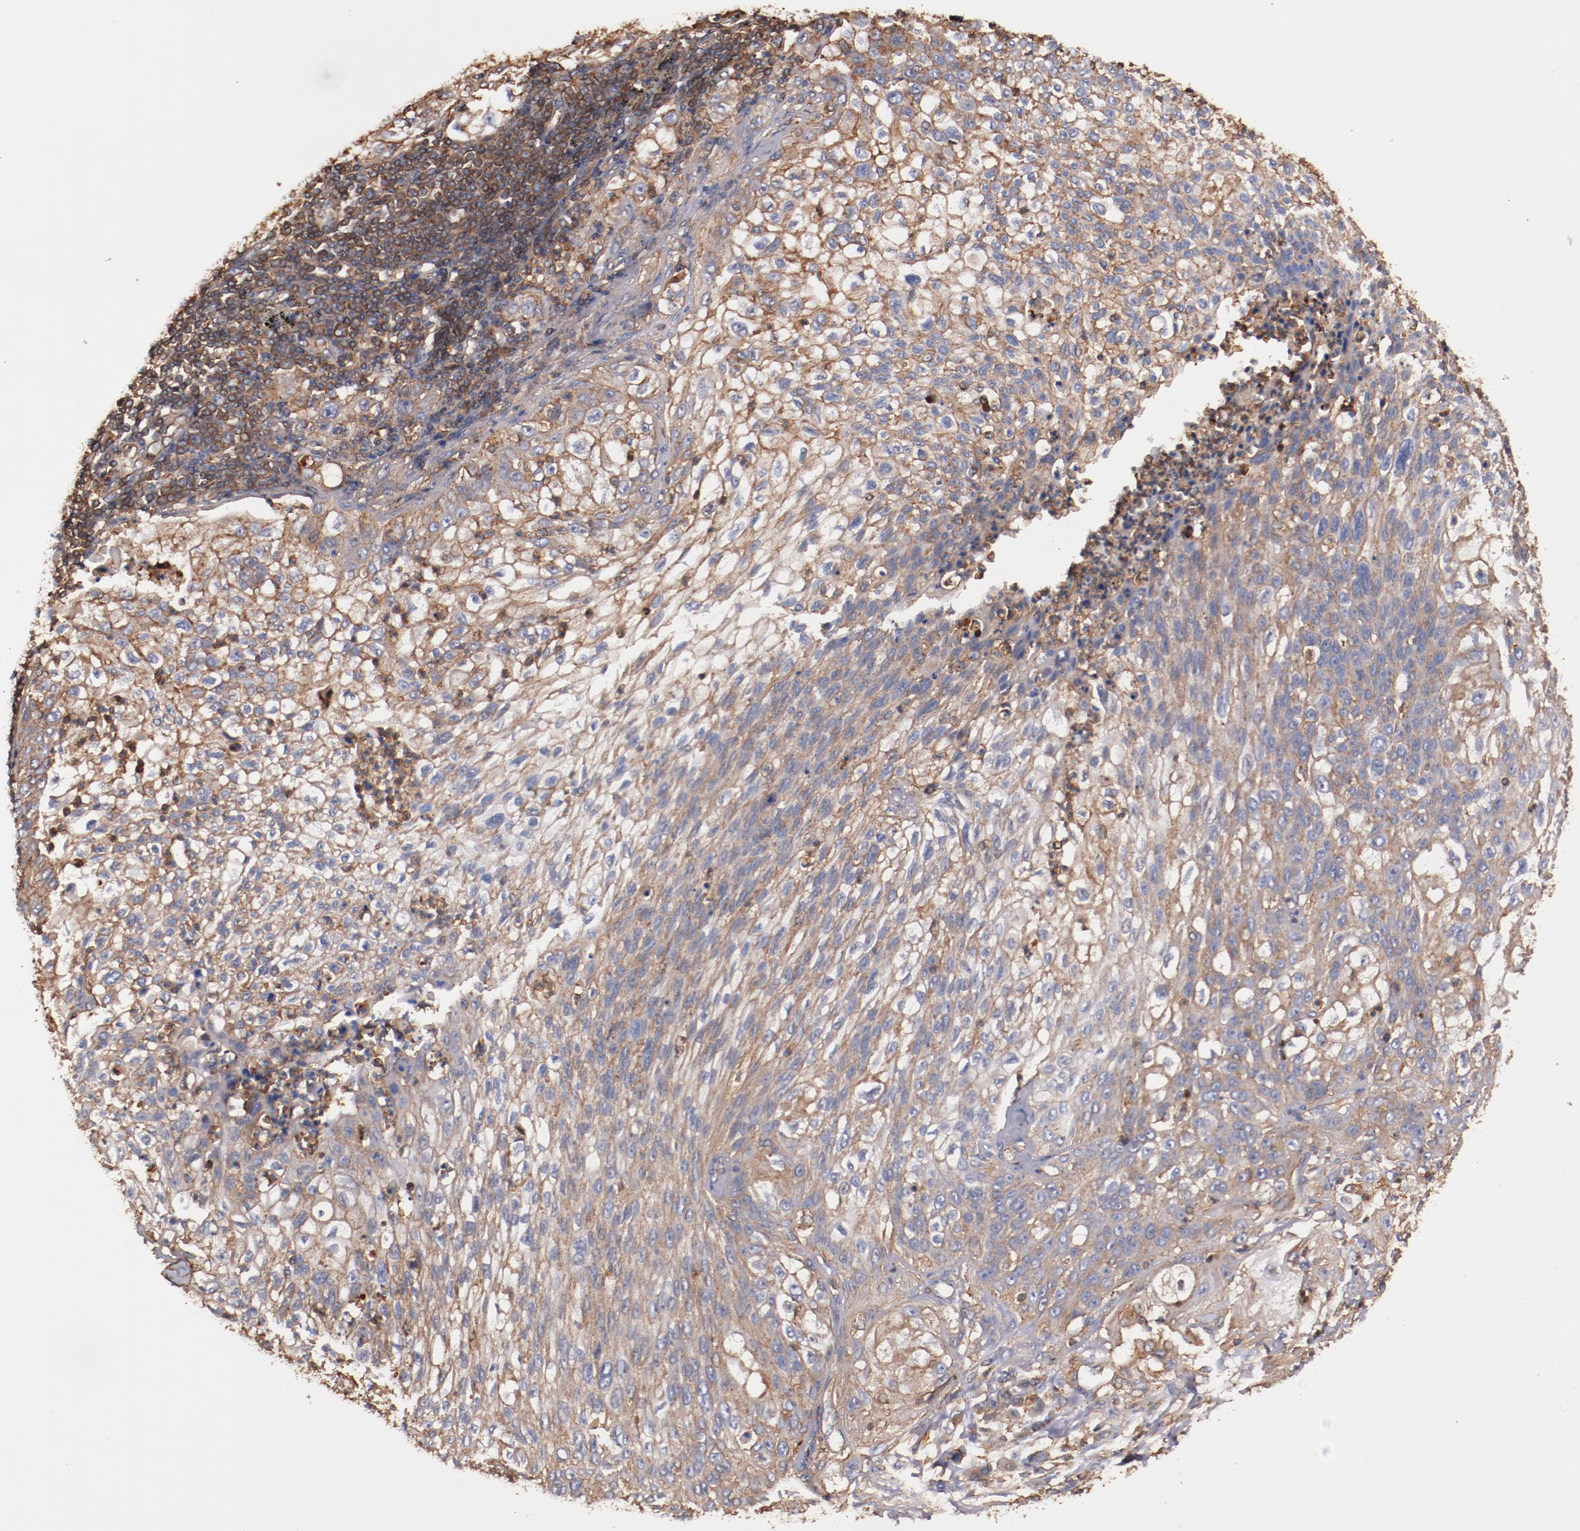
{"staining": {"intensity": "weak", "quantity": "25%-75%", "location": "cytoplasmic/membranous"}, "tissue": "lung cancer", "cell_type": "Tumor cells", "image_type": "cancer", "snomed": [{"axis": "morphology", "description": "Inflammation, NOS"}, {"axis": "morphology", "description": "Squamous cell carcinoma, NOS"}, {"axis": "topography", "description": "Lymph node"}, {"axis": "topography", "description": "Soft tissue"}, {"axis": "topography", "description": "Lung"}], "caption": "Immunohistochemistry photomicrograph of lung squamous cell carcinoma stained for a protein (brown), which displays low levels of weak cytoplasmic/membranous expression in approximately 25%-75% of tumor cells.", "gene": "TMOD3", "patient": {"sex": "male", "age": 66}}